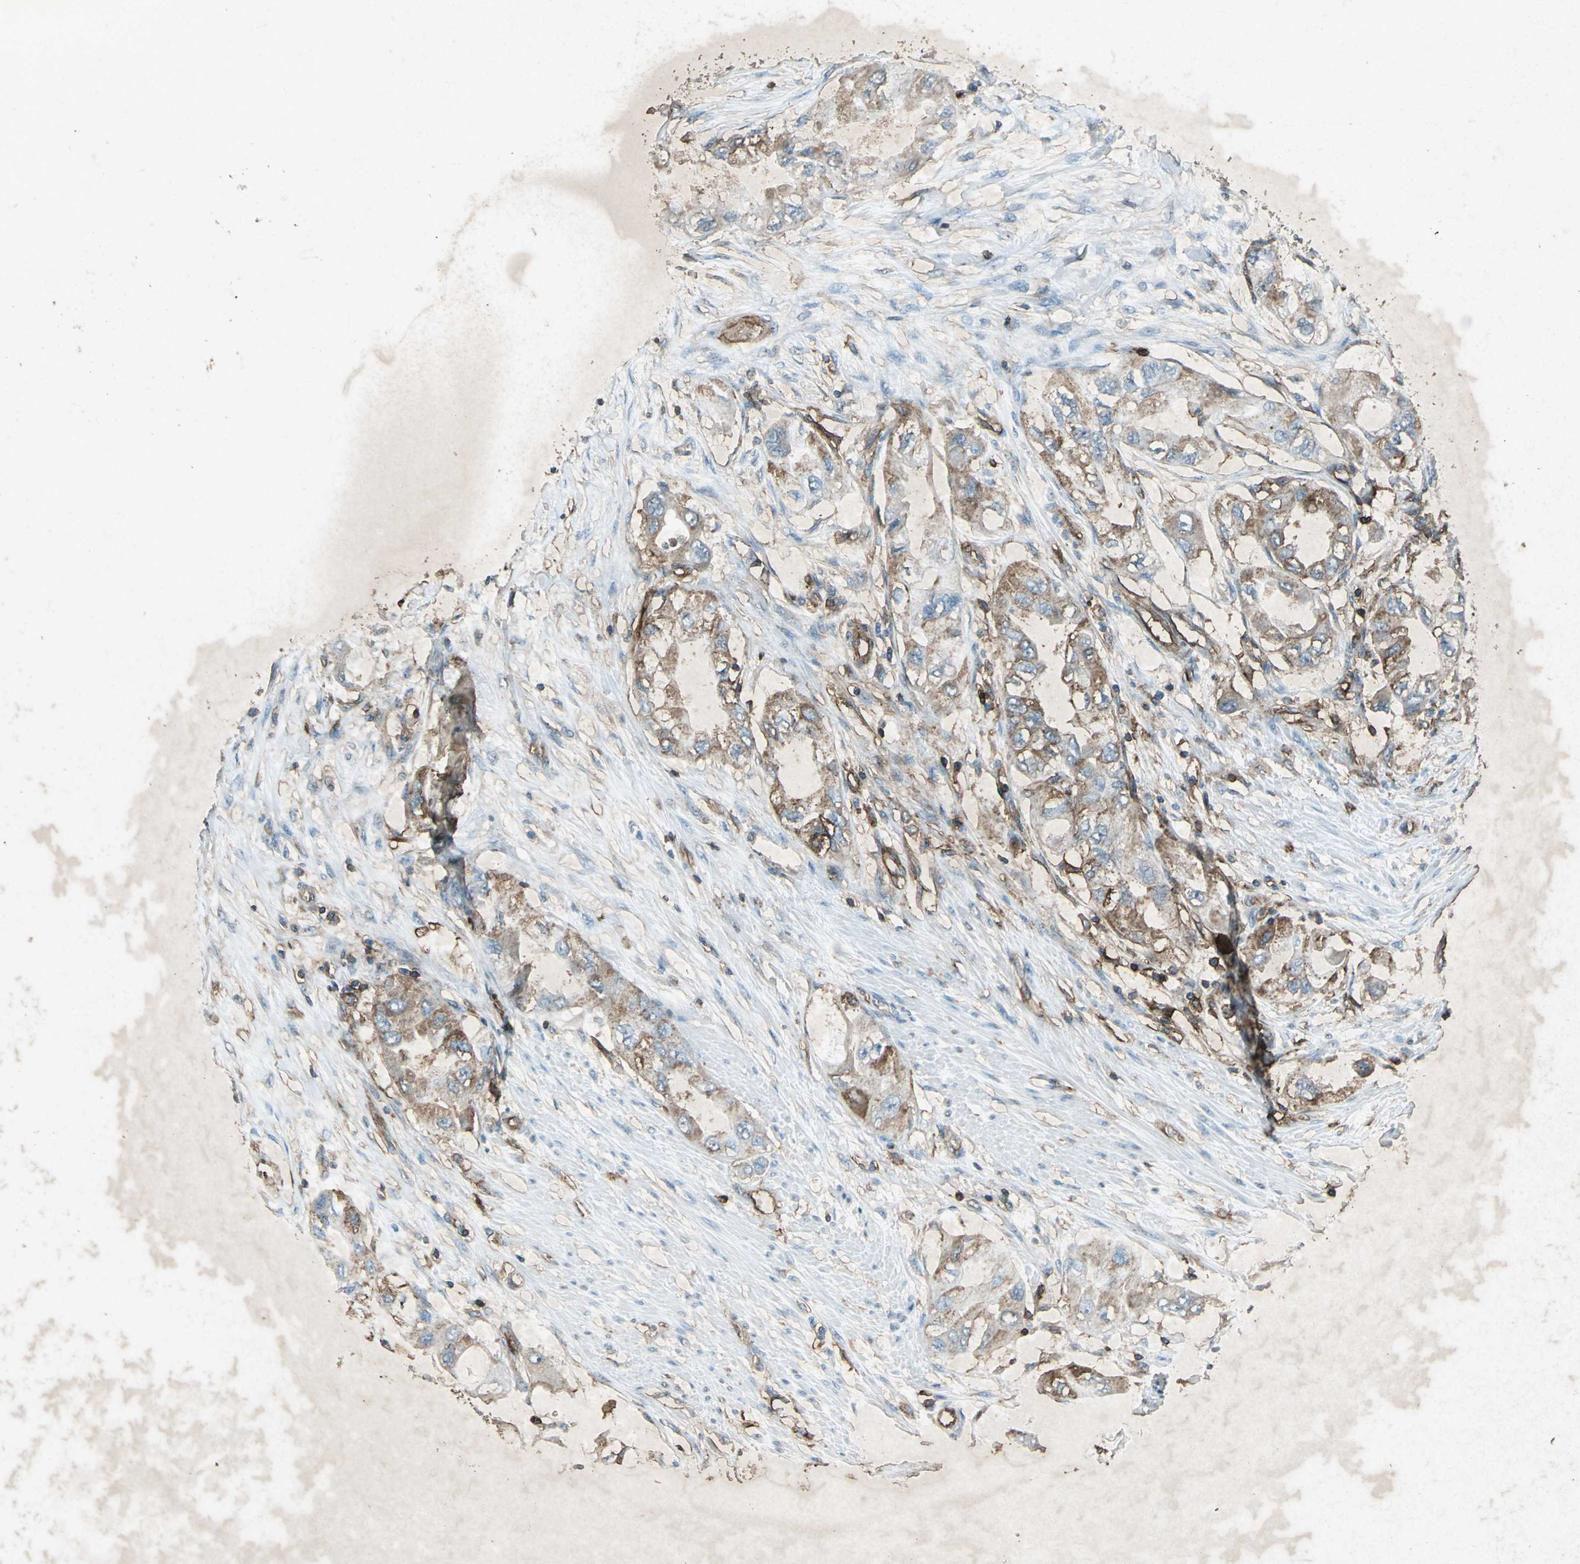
{"staining": {"intensity": "moderate", "quantity": "25%-75%", "location": "cytoplasmic/membranous"}, "tissue": "endometrial cancer", "cell_type": "Tumor cells", "image_type": "cancer", "snomed": [{"axis": "morphology", "description": "Adenocarcinoma, NOS"}, {"axis": "topography", "description": "Endometrium"}], "caption": "This is an image of immunohistochemistry staining of adenocarcinoma (endometrial), which shows moderate expression in the cytoplasmic/membranous of tumor cells.", "gene": "CCR6", "patient": {"sex": "female", "age": 67}}